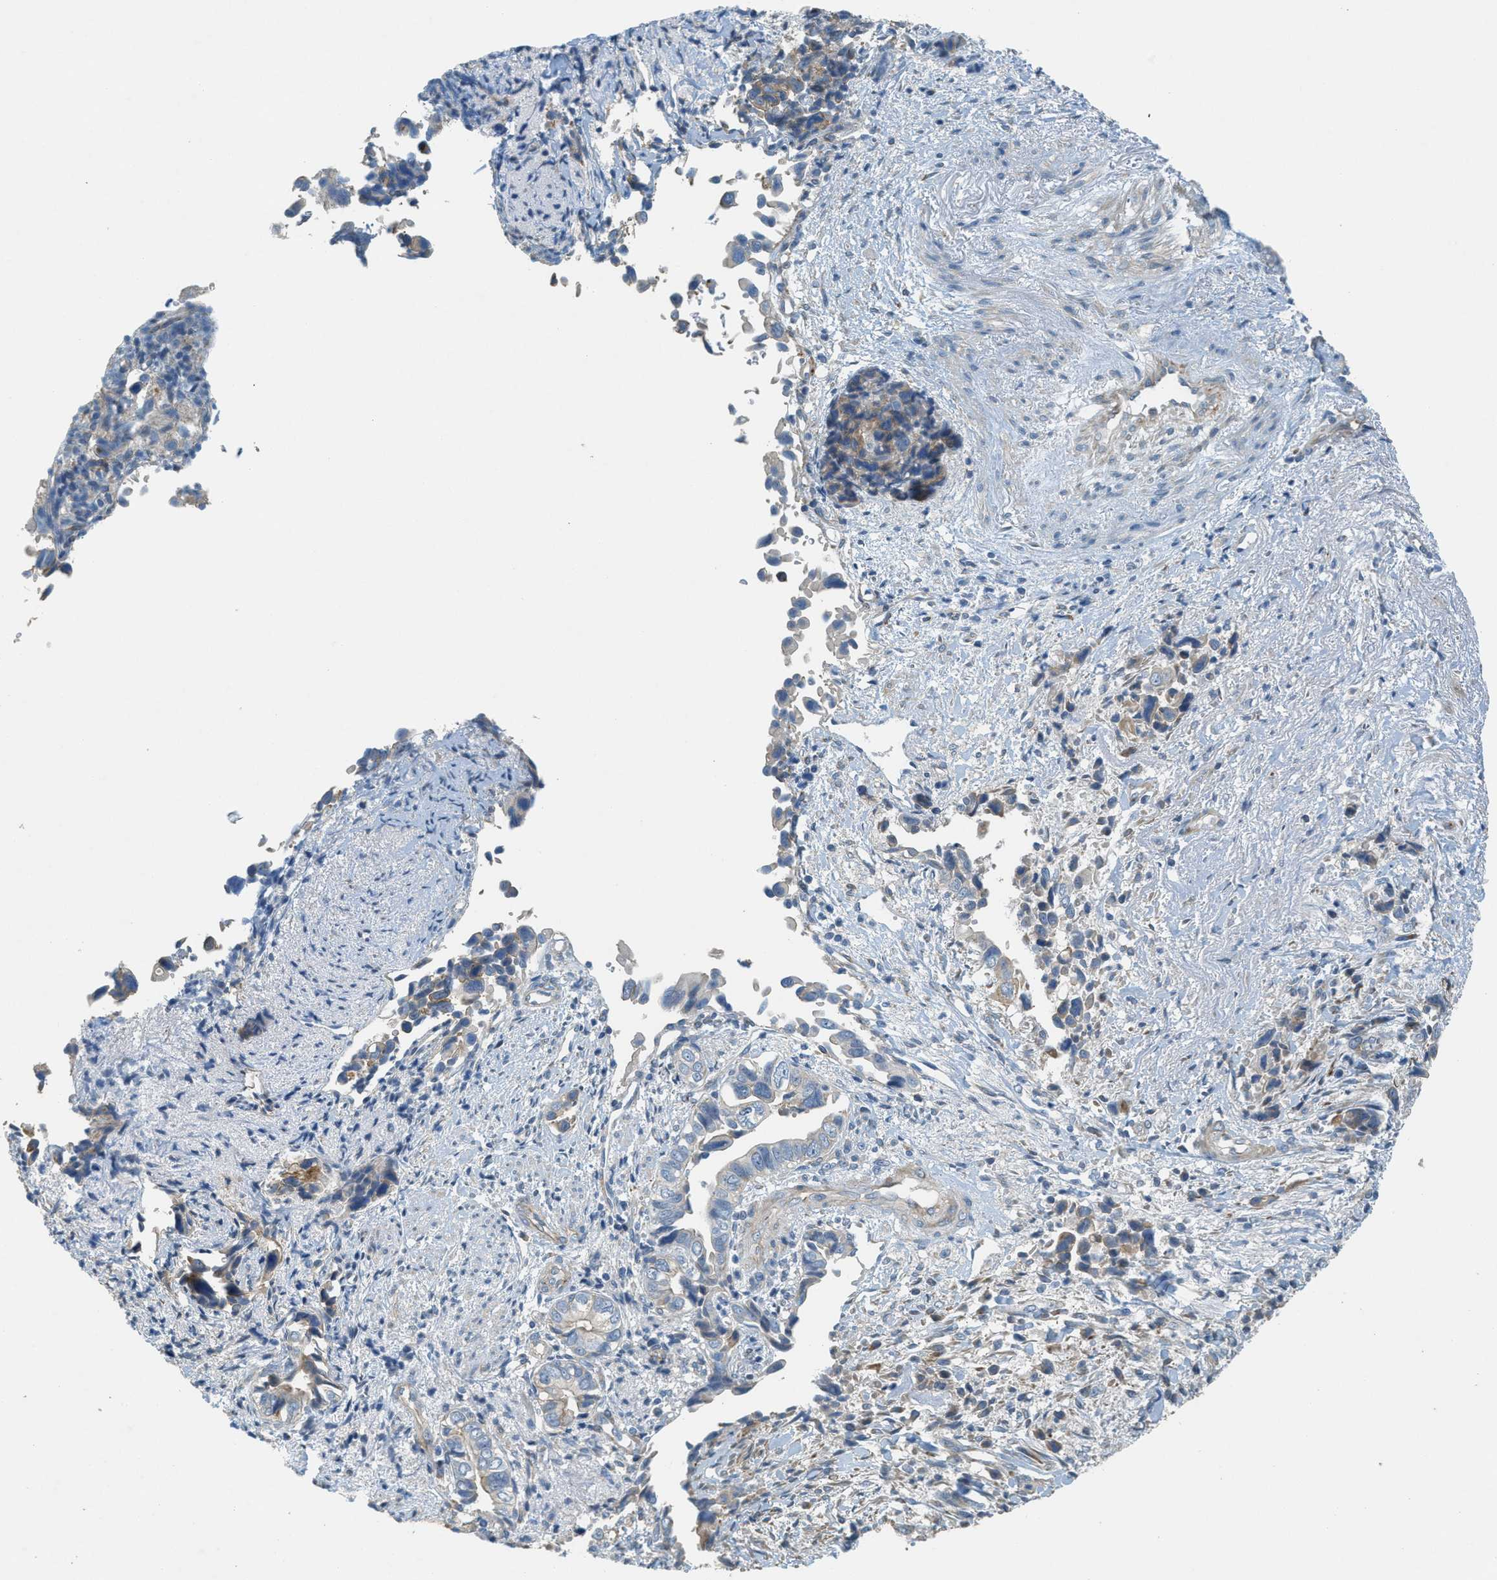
{"staining": {"intensity": "weak", "quantity": "<25%", "location": "cytoplasmic/membranous"}, "tissue": "liver cancer", "cell_type": "Tumor cells", "image_type": "cancer", "snomed": [{"axis": "morphology", "description": "Cholangiocarcinoma"}, {"axis": "topography", "description": "Liver"}], "caption": "IHC image of neoplastic tissue: liver cholangiocarcinoma stained with DAB (3,3'-diaminobenzidine) demonstrates no significant protein positivity in tumor cells.", "gene": "ADCY5", "patient": {"sex": "female", "age": 79}}